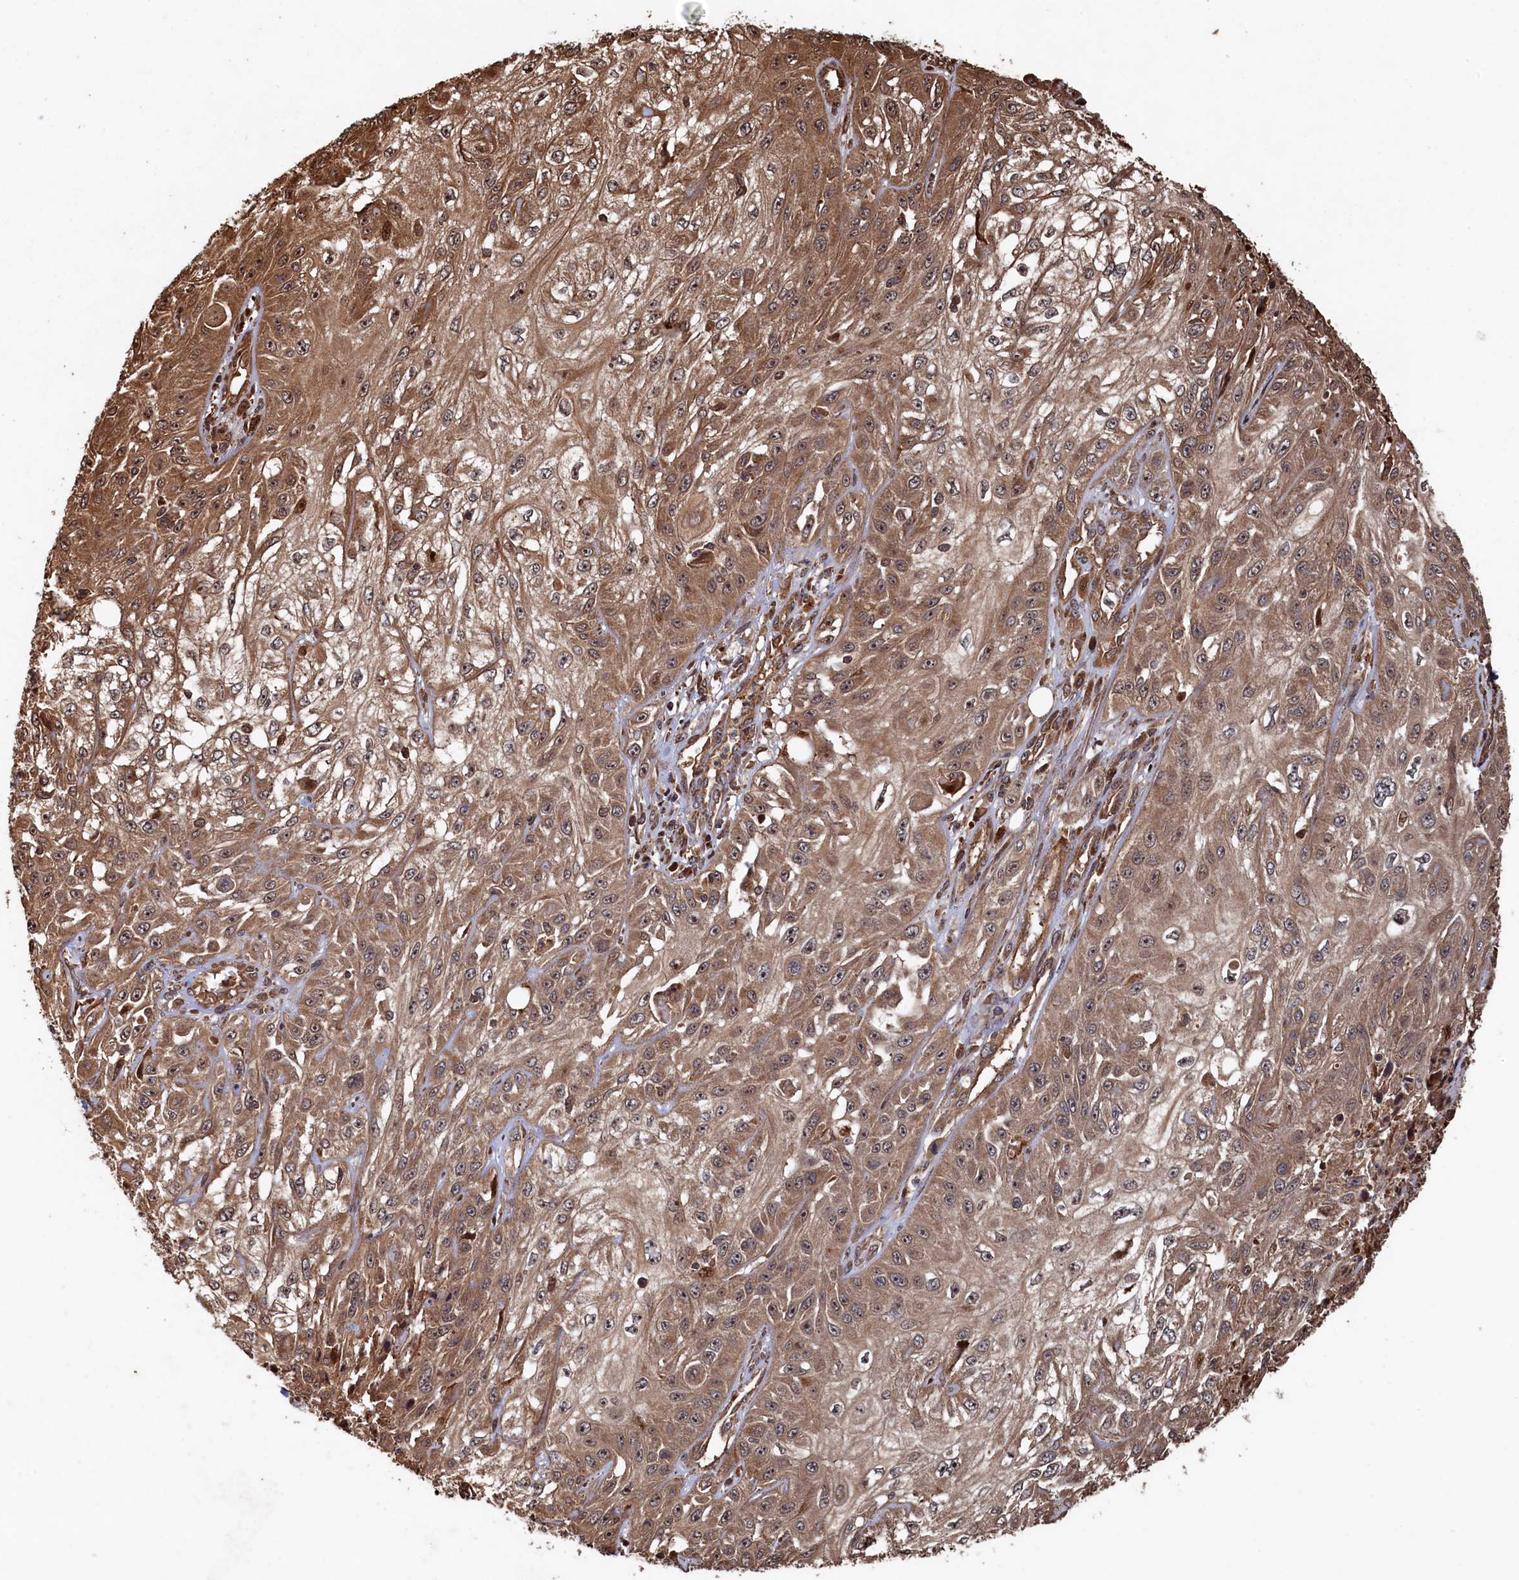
{"staining": {"intensity": "moderate", "quantity": ">75%", "location": "cytoplasmic/membranous"}, "tissue": "skin cancer", "cell_type": "Tumor cells", "image_type": "cancer", "snomed": [{"axis": "morphology", "description": "Squamous cell carcinoma, NOS"}, {"axis": "morphology", "description": "Squamous cell carcinoma, metastatic, NOS"}, {"axis": "topography", "description": "Skin"}, {"axis": "topography", "description": "Lymph node"}], "caption": "Skin cancer (metastatic squamous cell carcinoma) stained with a protein marker demonstrates moderate staining in tumor cells.", "gene": "PIGN", "patient": {"sex": "male", "age": 75}}